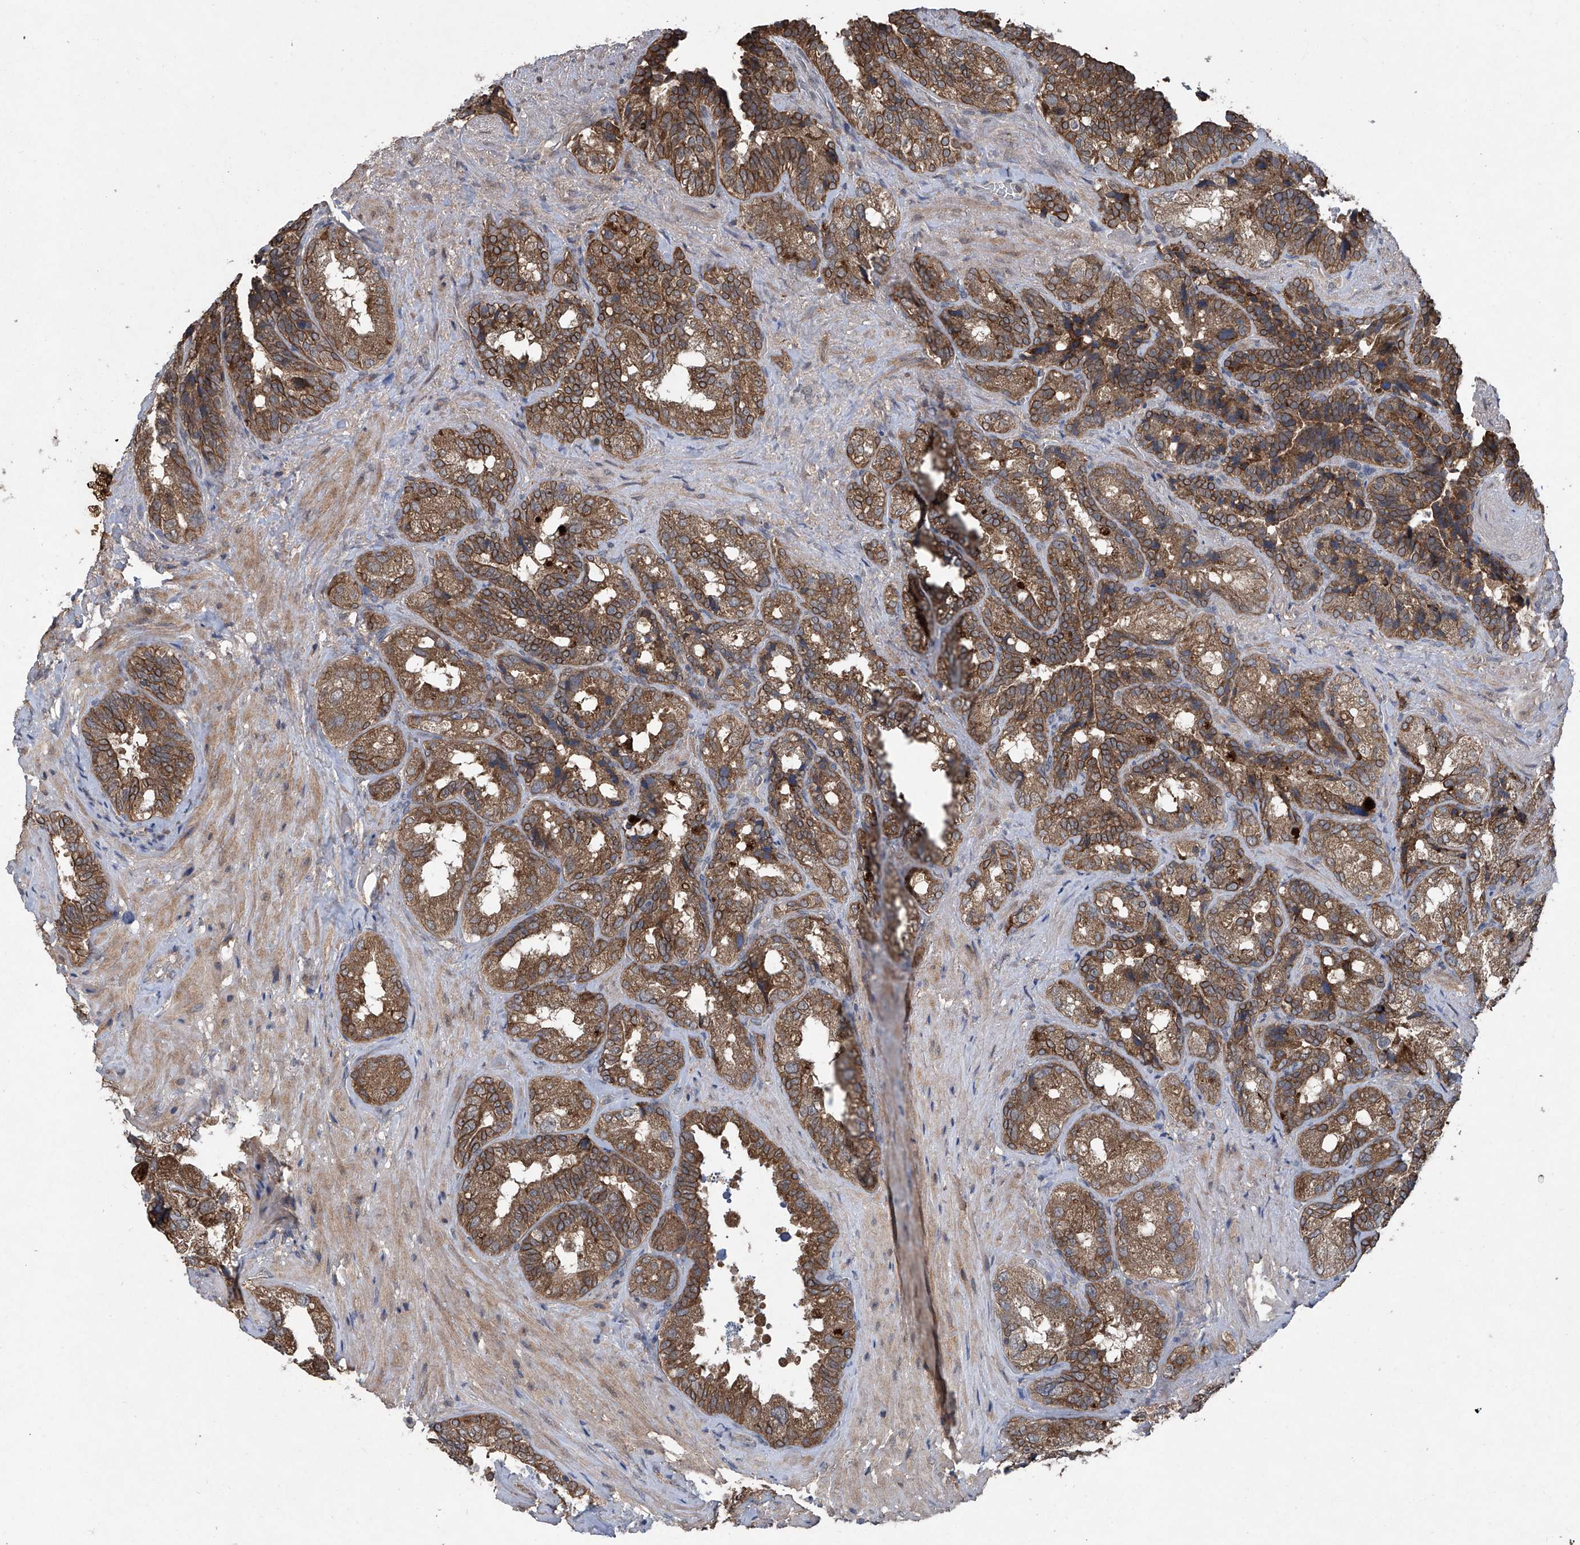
{"staining": {"intensity": "moderate", "quantity": ">75%", "location": "cytoplasmic/membranous"}, "tissue": "seminal vesicle", "cell_type": "Glandular cells", "image_type": "normal", "snomed": [{"axis": "morphology", "description": "Normal tissue, NOS"}, {"axis": "topography", "description": "Seminal veicle"}, {"axis": "topography", "description": "Peripheral nerve tissue"}], "caption": "There is medium levels of moderate cytoplasmic/membranous expression in glandular cells of benign seminal vesicle, as demonstrated by immunohistochemical staining (brown color).", "gene": "SUMF2", "patient": {"sex": "male", "age": 63}}